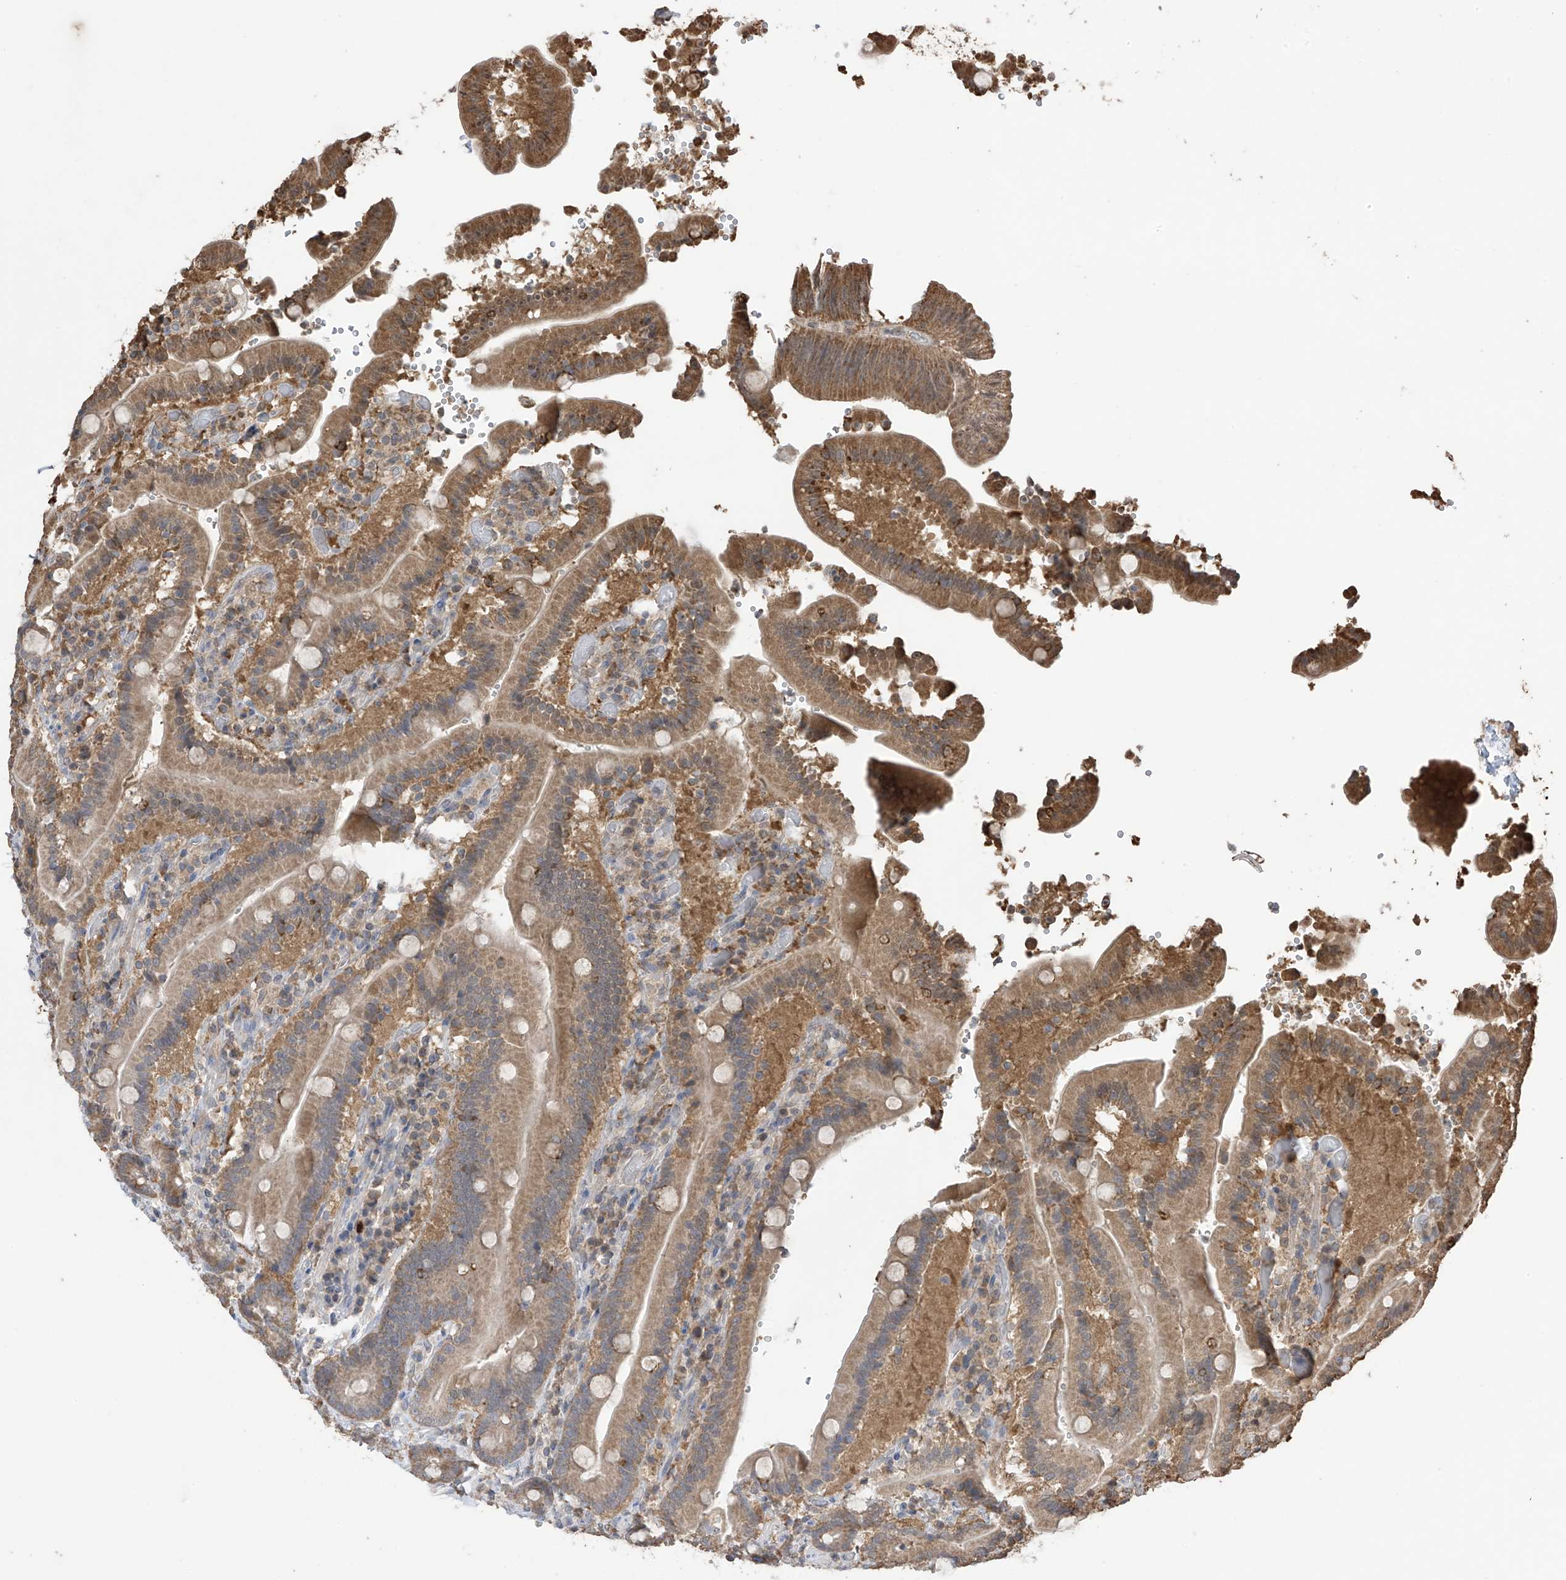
{"staining": {"intensity": "moderate", "quantity": ">75%", "location": "cytoplasmic/membranous"}, "tissue": "duodenum", "cell_type": "Glandular cells", "image_type": "normal", "snomed": [{"axis": "morphology", "description": "Normal tissue, NOS"}, {"axis": "topography", "description": "Duodenum"}], "caption": "Protein staining demonstrates moderate cytoplasmic/membranous staining in about >75% of glandular cells in unremarkable duodenum.", "gene": "PNPT1", "patient": {"sex": "female", "age": 62}}